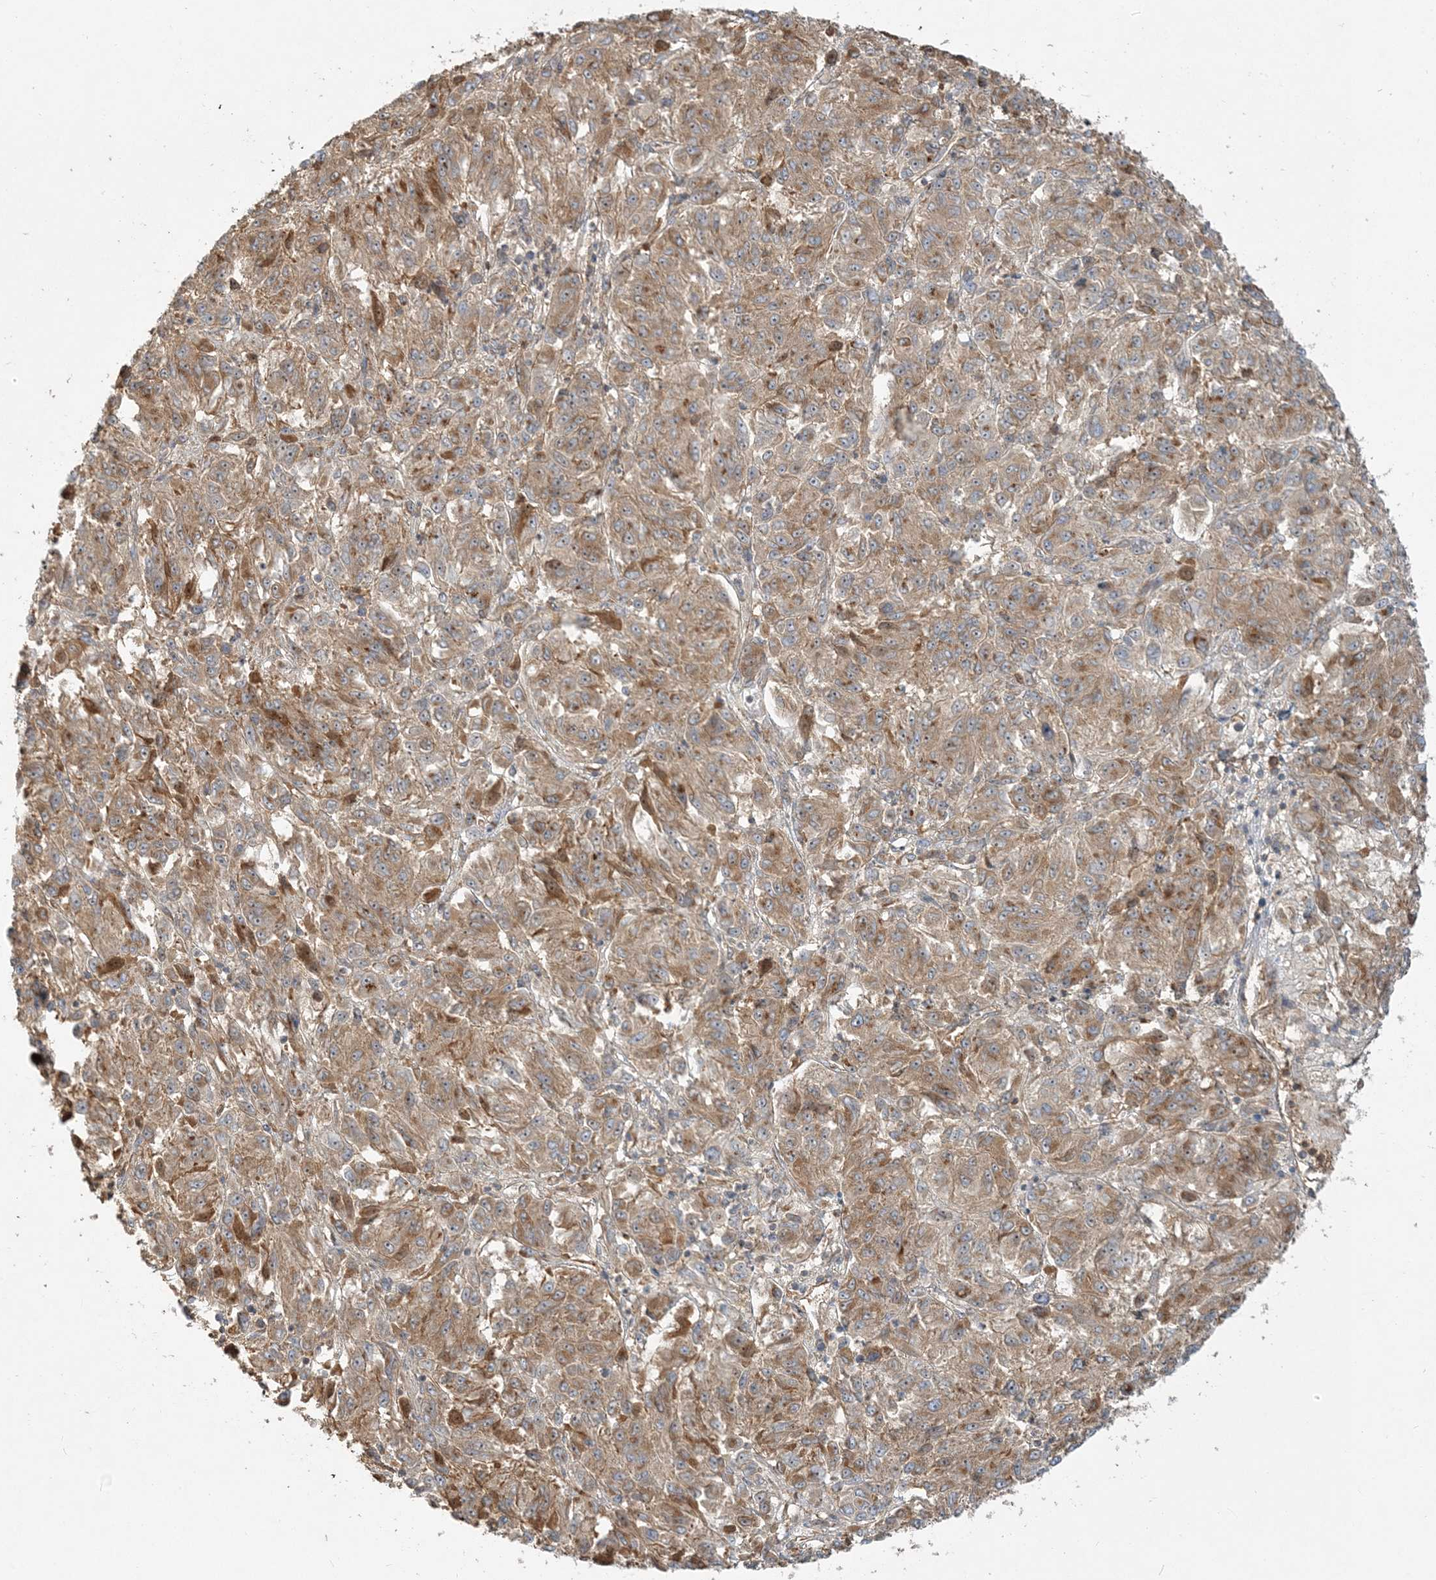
{"staining": {"intensity": "moderate", "quantity": ">75%", "location": "cytoplasmic/membranous"}, "tissue": "melanoma", "cell_type": "Tumor cells", "image_type": "cancer", "snomed": [{"axis": "morphology", "description": "Malignant melanoma, Metastatic site"}, {"axis": "topography", "description": "Lung"}], "caption": "Melanoma stained with a protein marker displays moderate staining in tumor cells.", "gene": "AP1AR", "patient": {"sex": "male", "age": 64}}